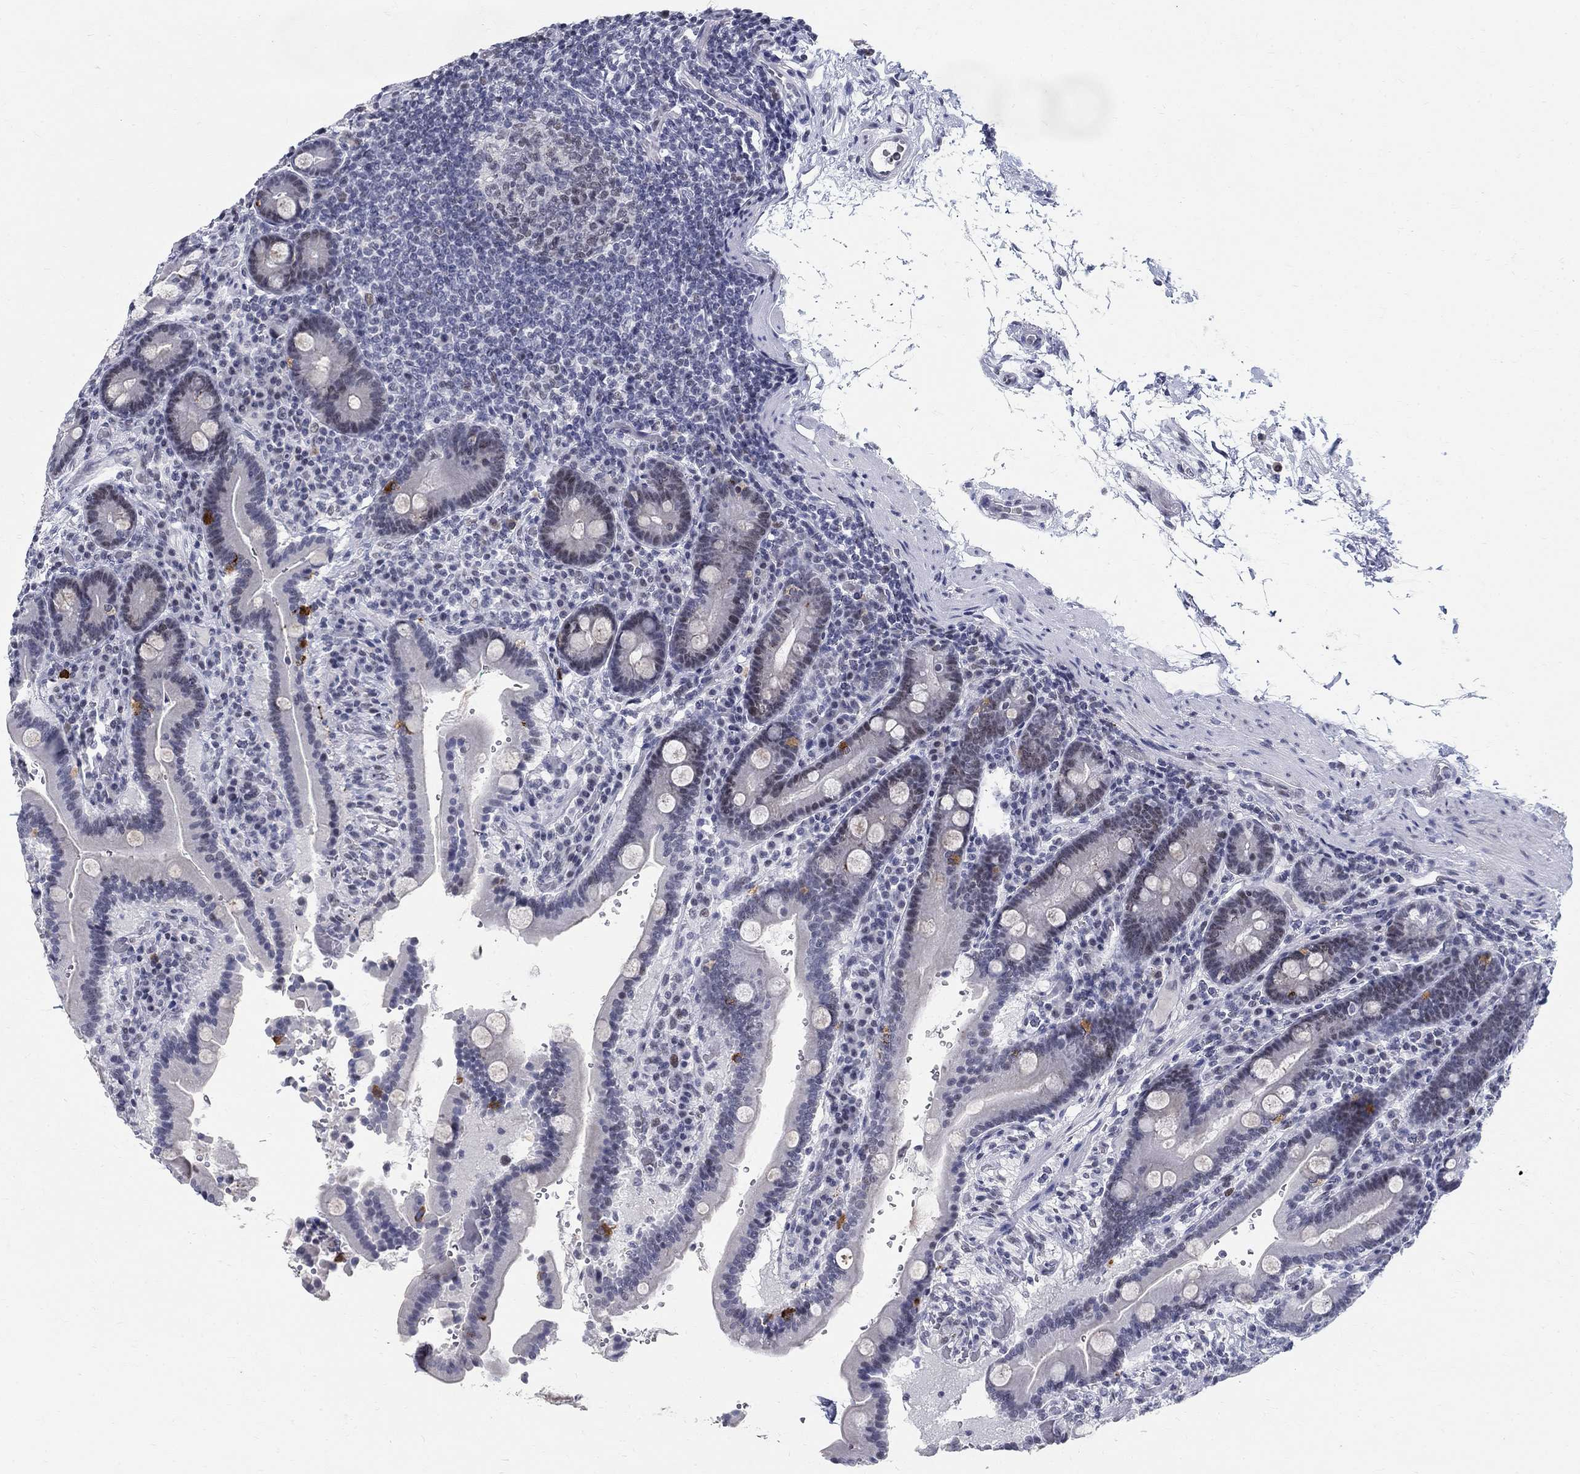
{"staining": {"intensity": "strong", "quantity": "<25%", "location": "cytoplasmic/membranous"}, "tissue": "duodenum", "cell_type": "Glandular cells", "image_type": "normal", "snomed": [{"axis": "morphology", "description": "Normal tissue, NOS"}, {"axis": "topography", "description": "Duodenum"}], "caption": "DAB immunohistochemical staining of benign human duodenum exhibits strong cytoplasmic/membranous protein expression in about <25% of glandular cells.", "gene": "BHLHE22", "patient": {"sex": "female", "age": 62}}